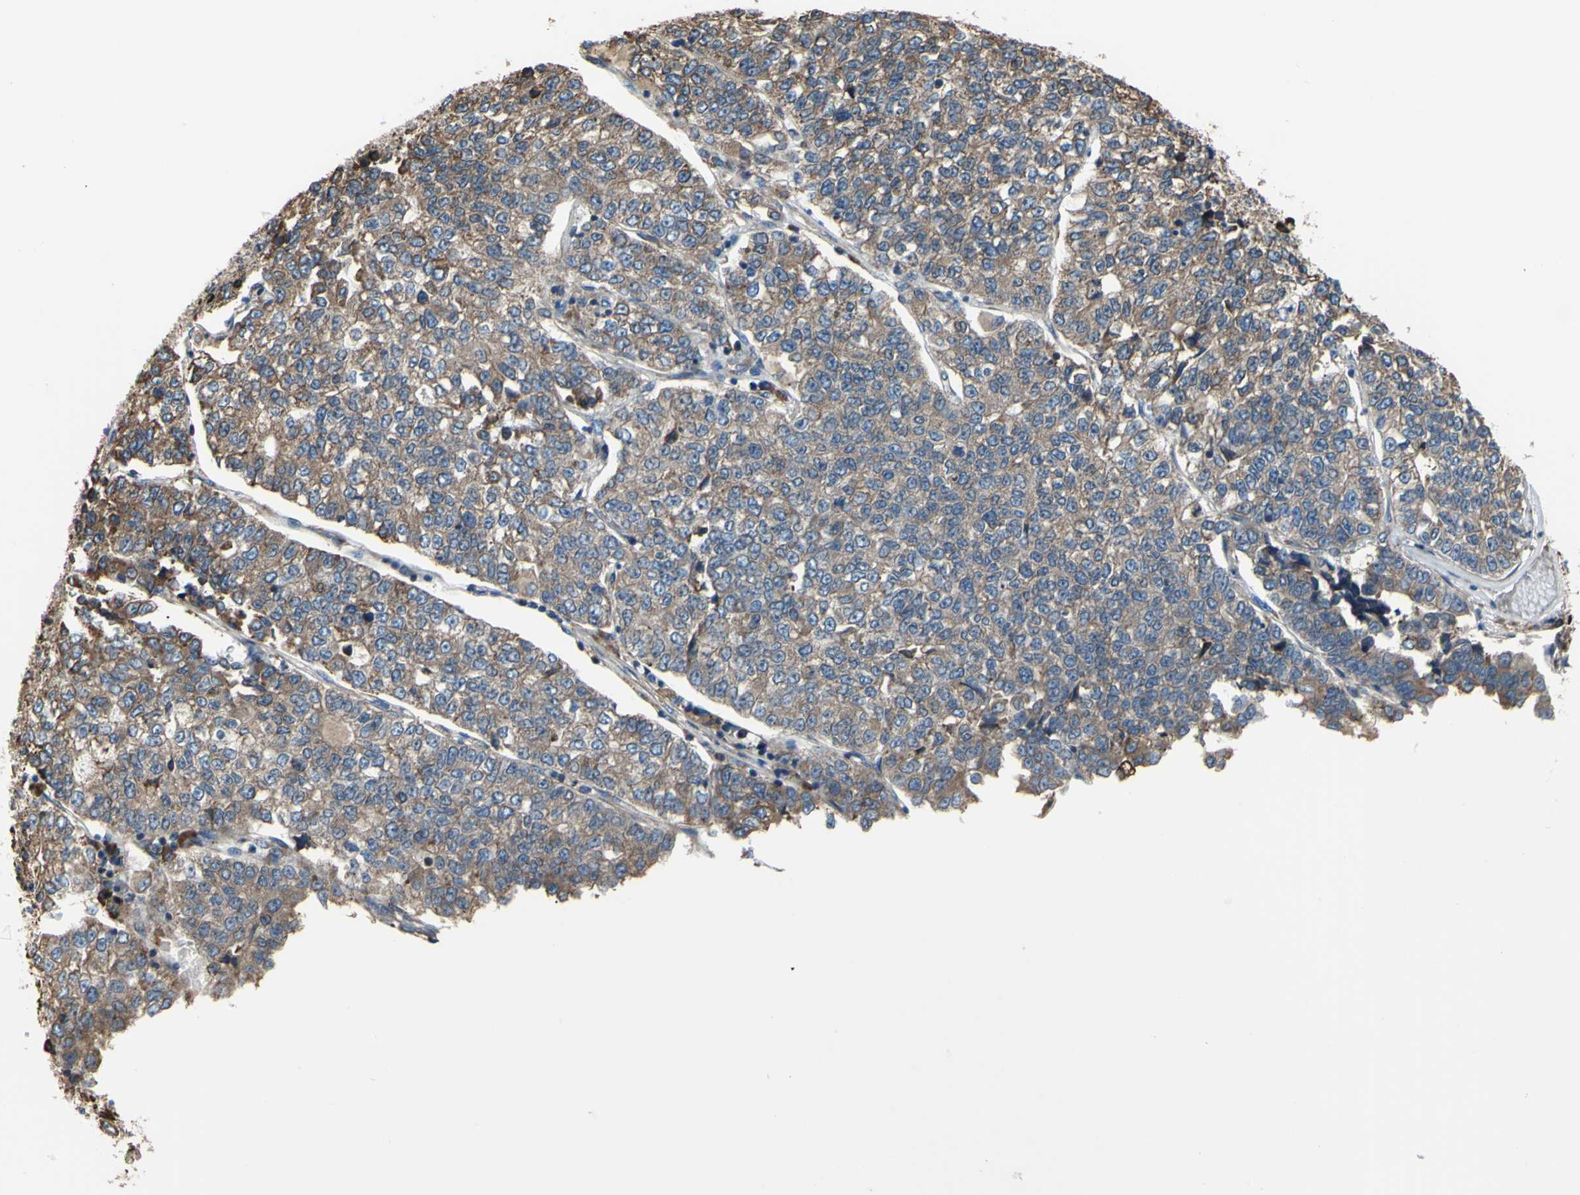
{"staining": {"intensity": "moderate", "quantity": ">75%", "location": "cytoplasmic/membranous"}, "tissue": "lung cancer", "cell_type": "Tumor cells", "image_type": "cancer", "snomed": [{"axis": "morphology", "description": "Adenocarcinoma, NOS"}, {"axis": "topography", "description": "Lung"}], "caption": "Immunohistochemical staining of human lung adenocarcinoma shows moderate cytoplasmic/membranous protein positivity in about >75% of tumor cells. (brown staining indicates protein expression, while blue staining denotes nuclei).", "gene": "BMF", "patient": {"sex": "male", "age": 49}}